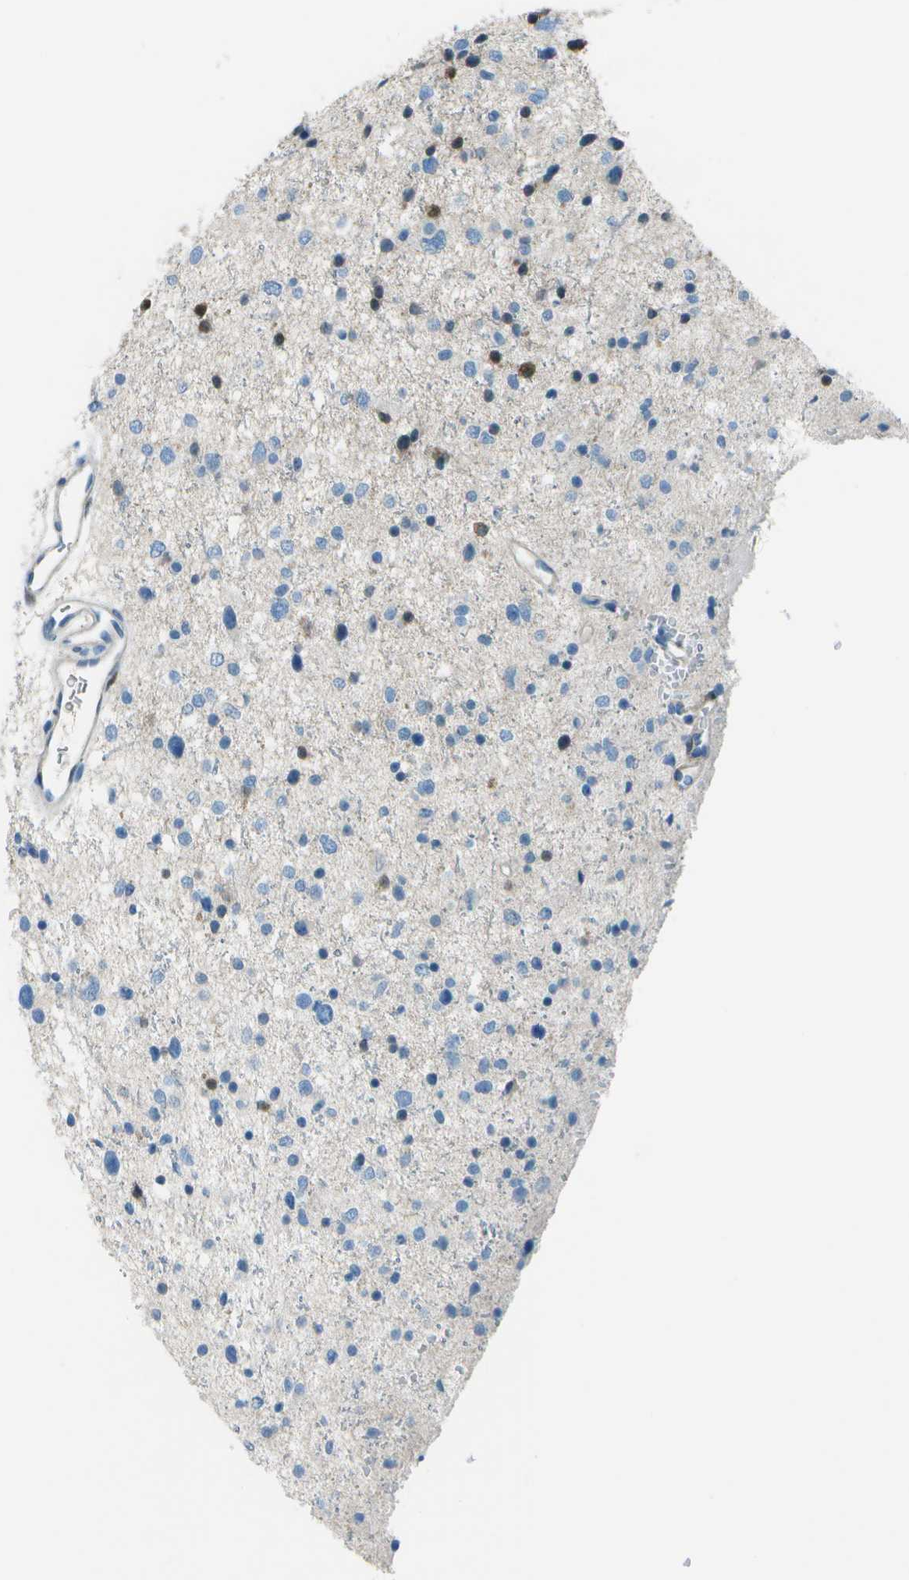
{"staining": {"intensity": "moderate", "quantity": "<25%", "location": "cytoplasmic/membranous,nuclear"}, "tissue": "glioma", "cell_type": "Tumor cells", "image_type": "cancer", "snomed": [{"axis": "morphology", "description": "Glioma, malignant, Low grade"}, {"axis": "topography", "description": "Brain"}], "caption": "Human glioma stained with a brown dye demonstrates moderate cytoplasmic/membranous and nuclear positive expression in about <25% of tumor cells.", "gene": "FGF1", "patient": {"sex": "female", "age": 37}}